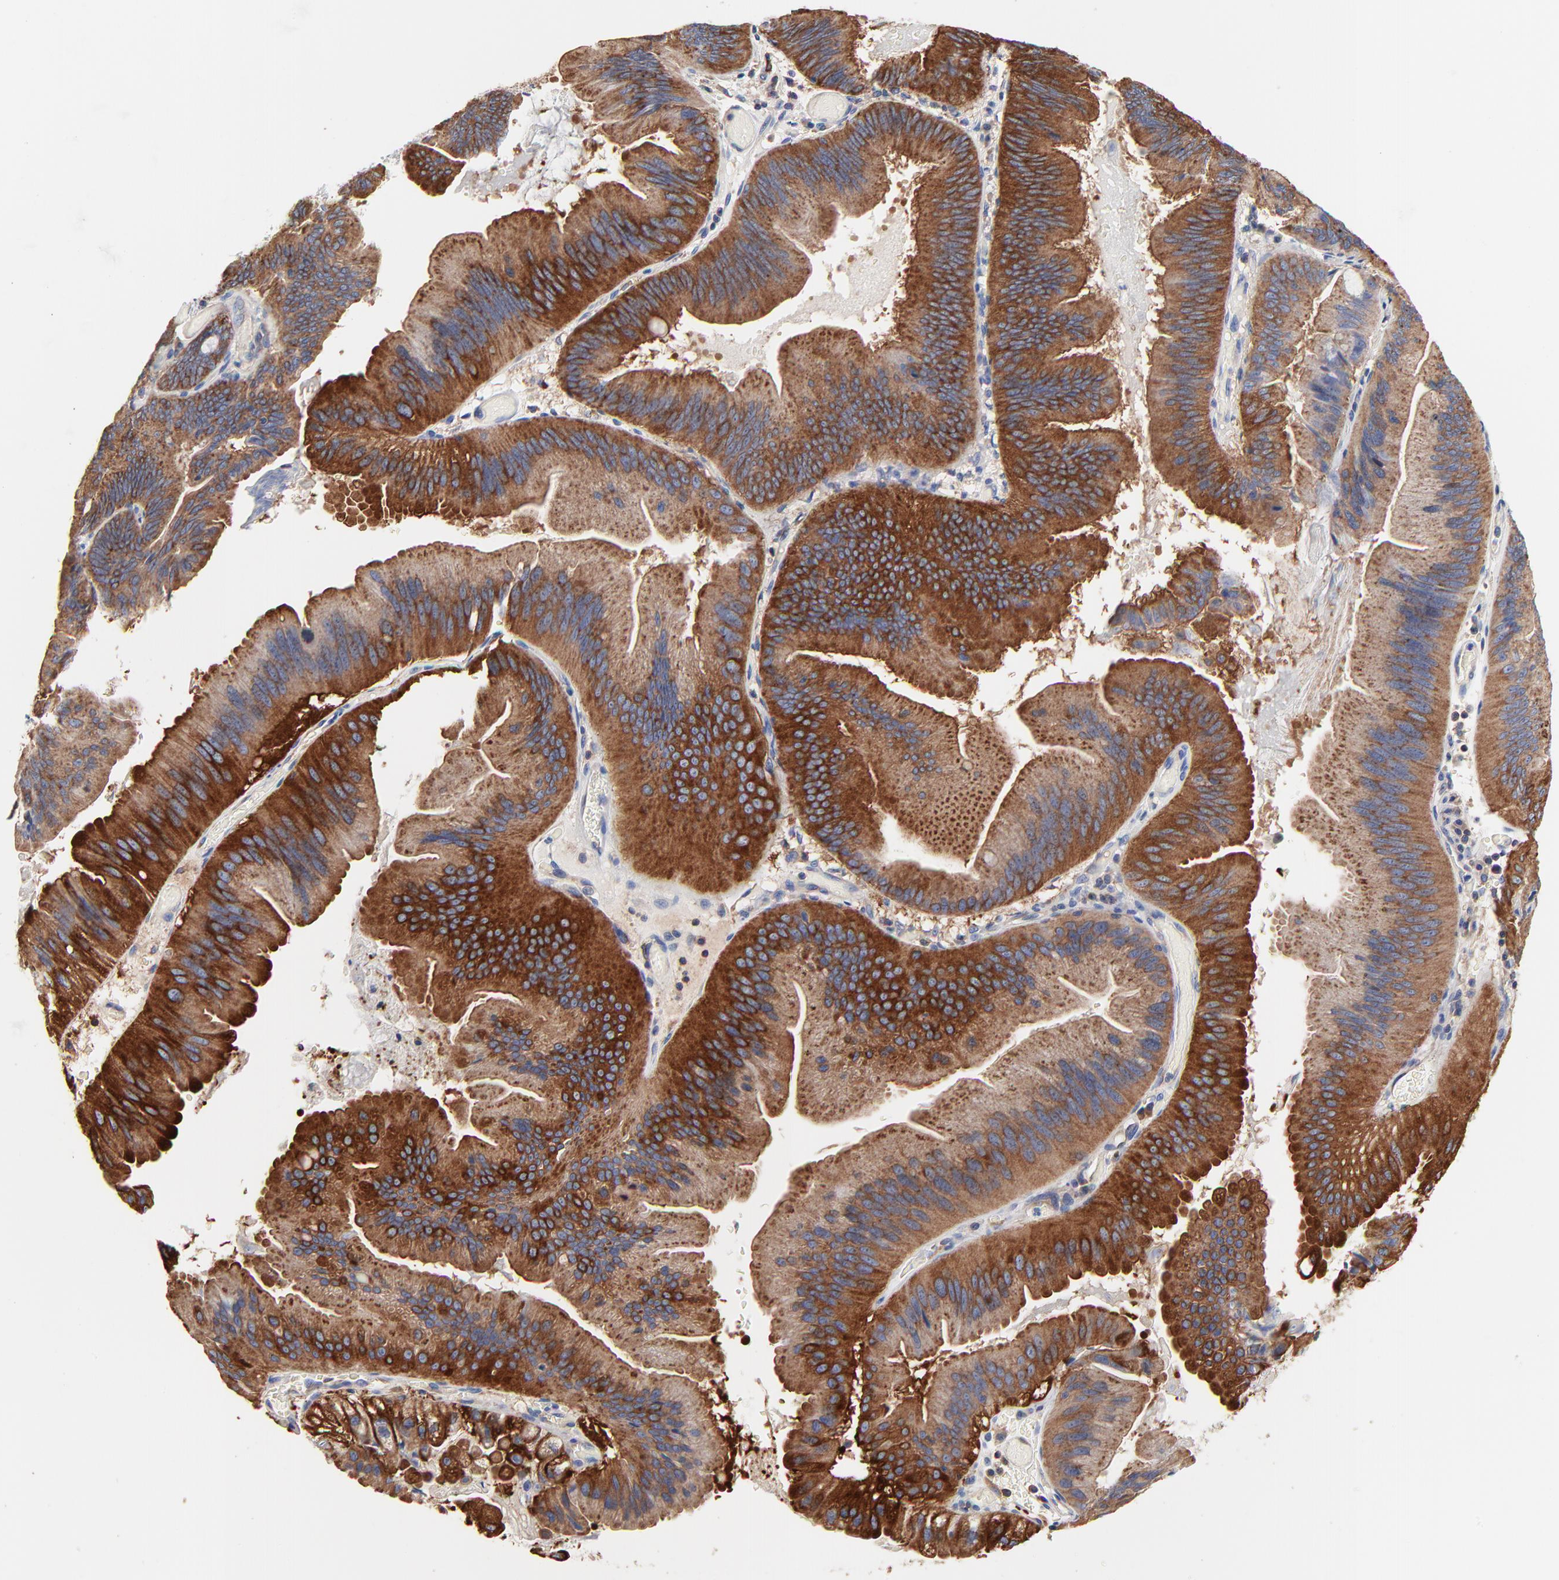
{"staining": {"intensity": "strong", "quantity": ">75%", "location": "cytoplasmic/membranous"}, "tissue": "pancreatic cancer", "cell_type": "Tumor cells", "image_type": "cancer", "snomed": [{"axis": "morphology", "description": "Adenocarcinoma, NOS"}, {"axis": "topography", "description": "Pancreas"}], "caption": "A photomicrograph showing strong cytoplasmic/membranous positivity in about >75% of tumor cells in adenocarcinoma (pancreatic), as visualized by brown immunohistochemical staining.", "gene": "CD2AP", "patient": {"sex": "male", "age": 82}}